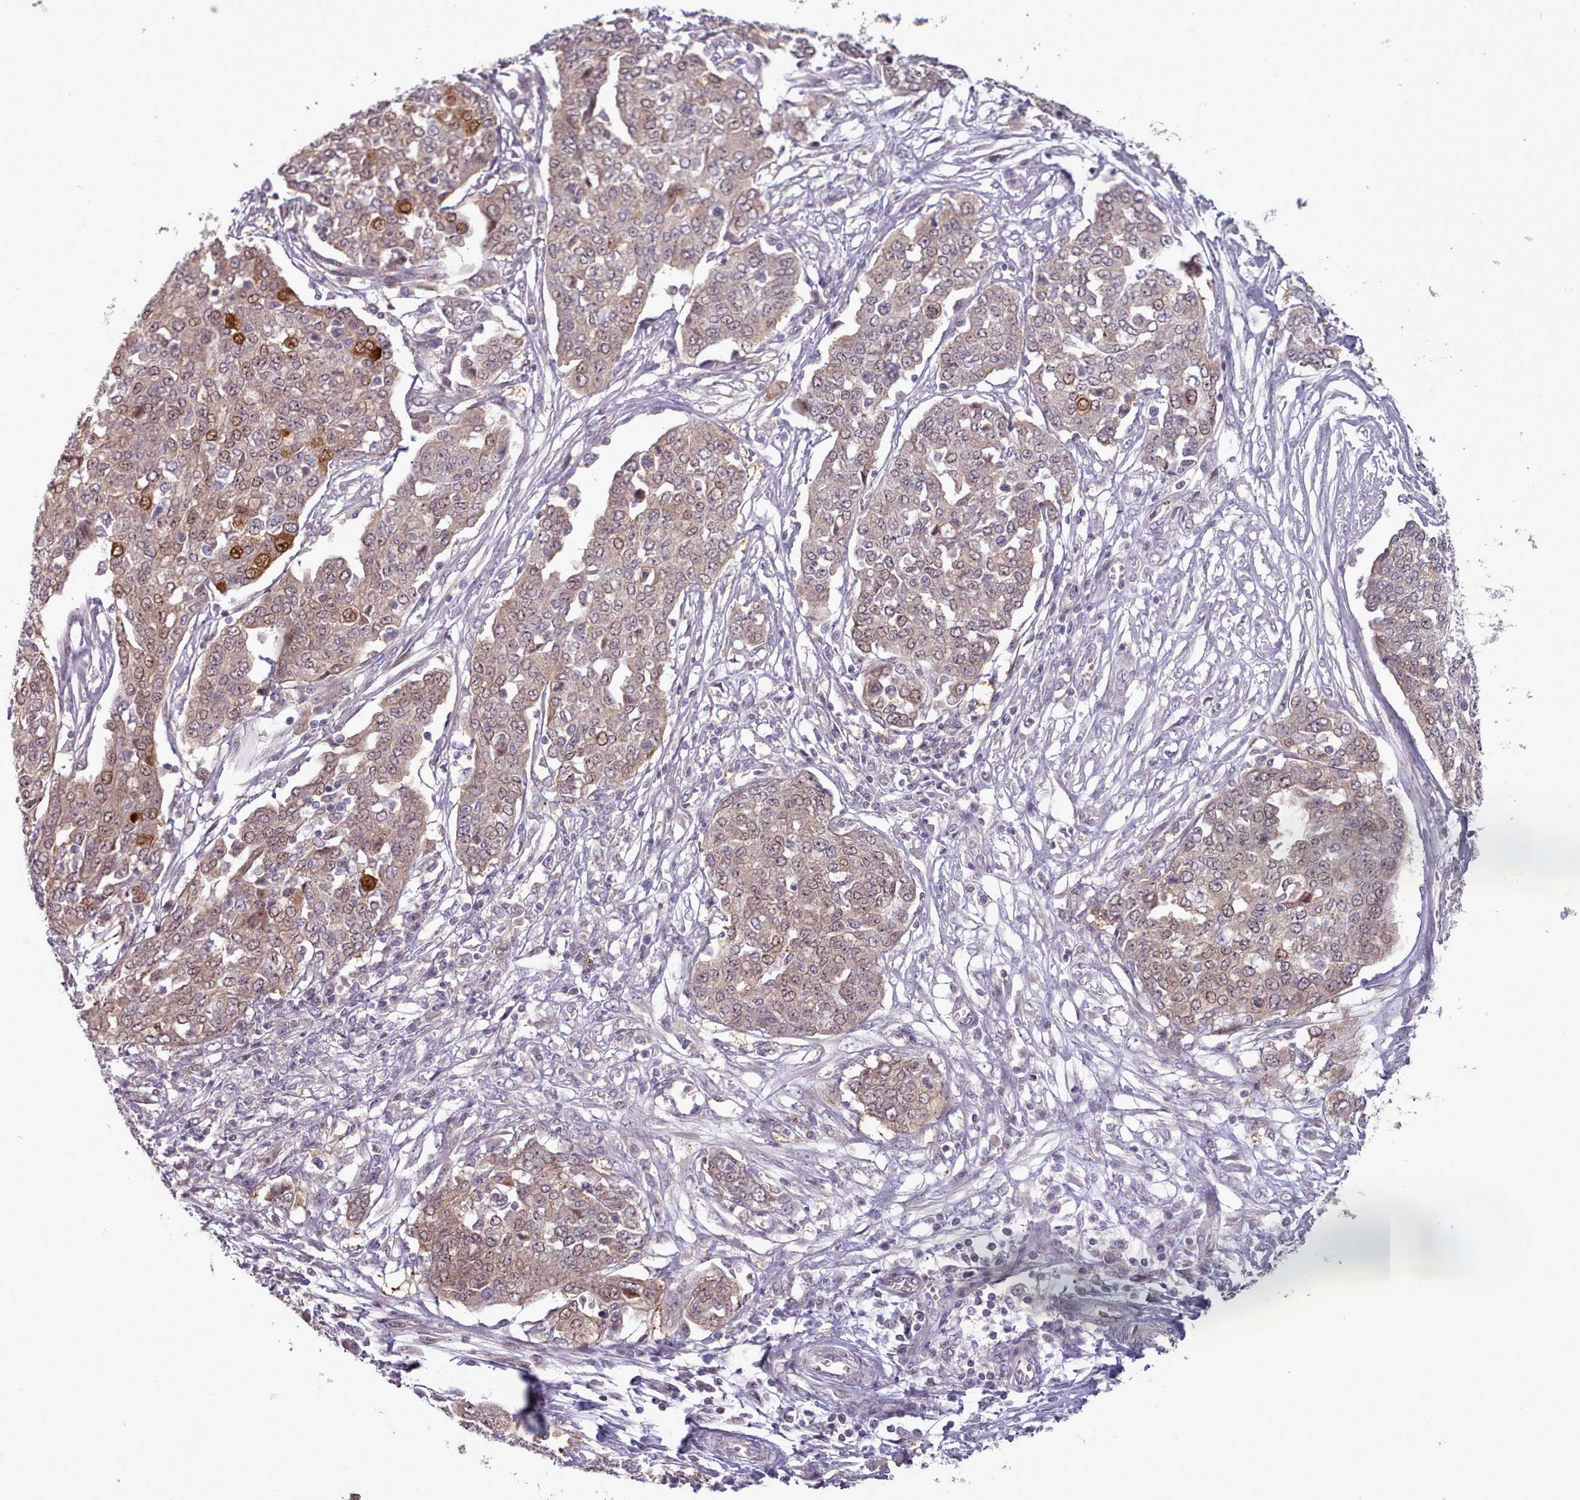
{"staining": {"intensity": "moderate", "quantity": "<25%", "location": "nuclear"}, "tissue": "ovarian cancer", "cell_type": "Tumor cells", "image_type": "cancer", "snomed": [{"axis": "morphology", "description": "Cystadenocarcinoma, serous, NOS"}, {"axis": "topography", "description": "Soft tissue"}, {"axis": "topography", "description": "Ovary"}], "caption": "Human ovarian serous cystadenocarcinoma stained with a protein marker shows moderate staining in tumor cells.", "gene": "CLNS1A", "patient": {"sex": "female", "age": 57}}